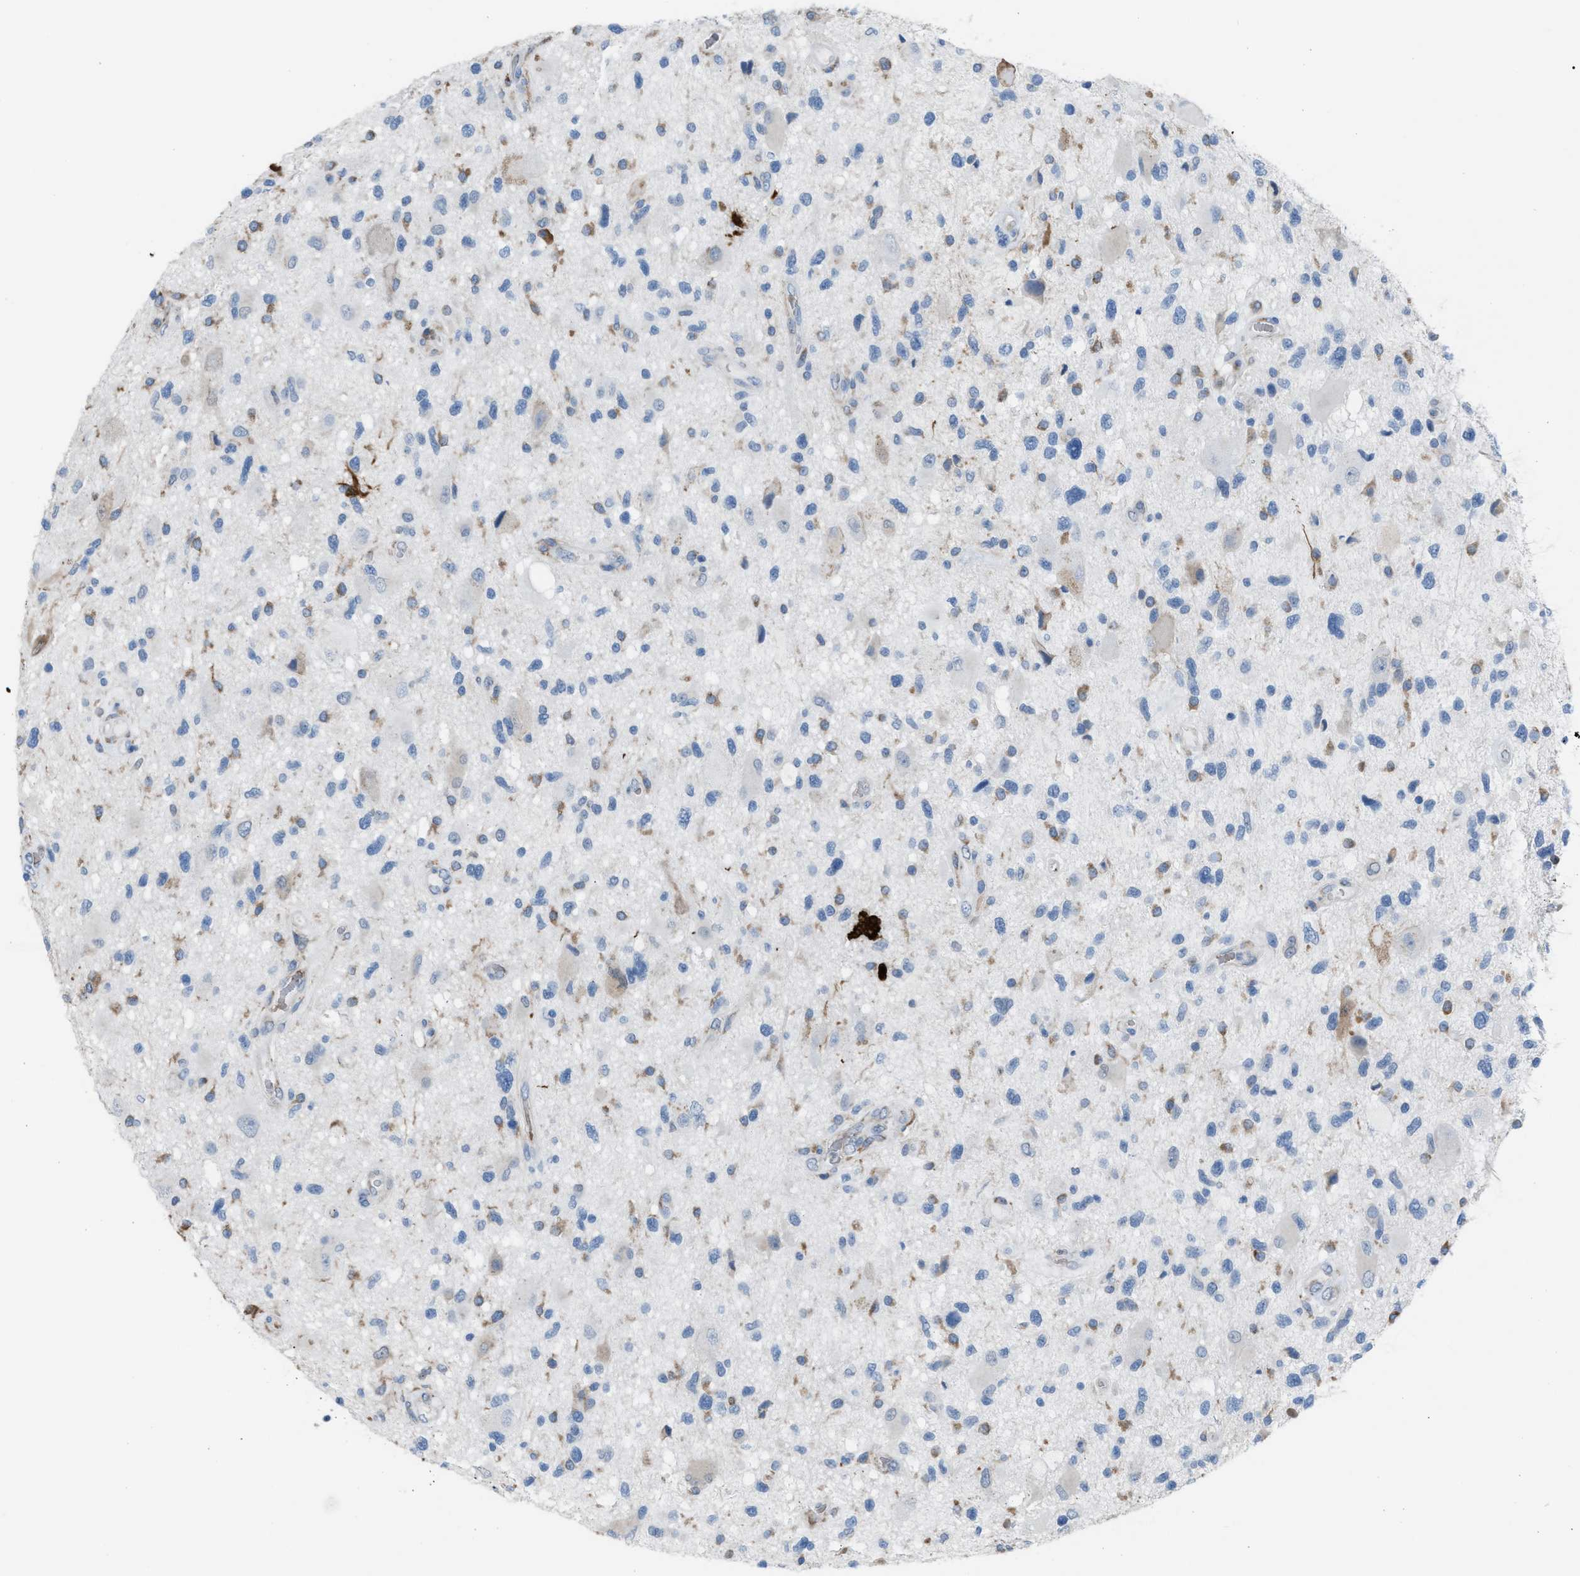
{"staining": {"intensity": "weak", "quantity": "<25%", "location": "cytoplasmic/membranous"}, "tissue": "glioma", "cell_type": "Tumor cells", "image_type": "cancer", "snomed": [{"axis": "morphology", "description": "Glioma, malignant, High grade"}, {"axis": "topography", "description": "Brain"}], "caption": "DAB (3,3'-diaminobenzidine) immunohistochemical staining of glioma displays no significant expression in tumor cells.", "gene": "CA3", "patient": {"sex": "male", "age": 33}}